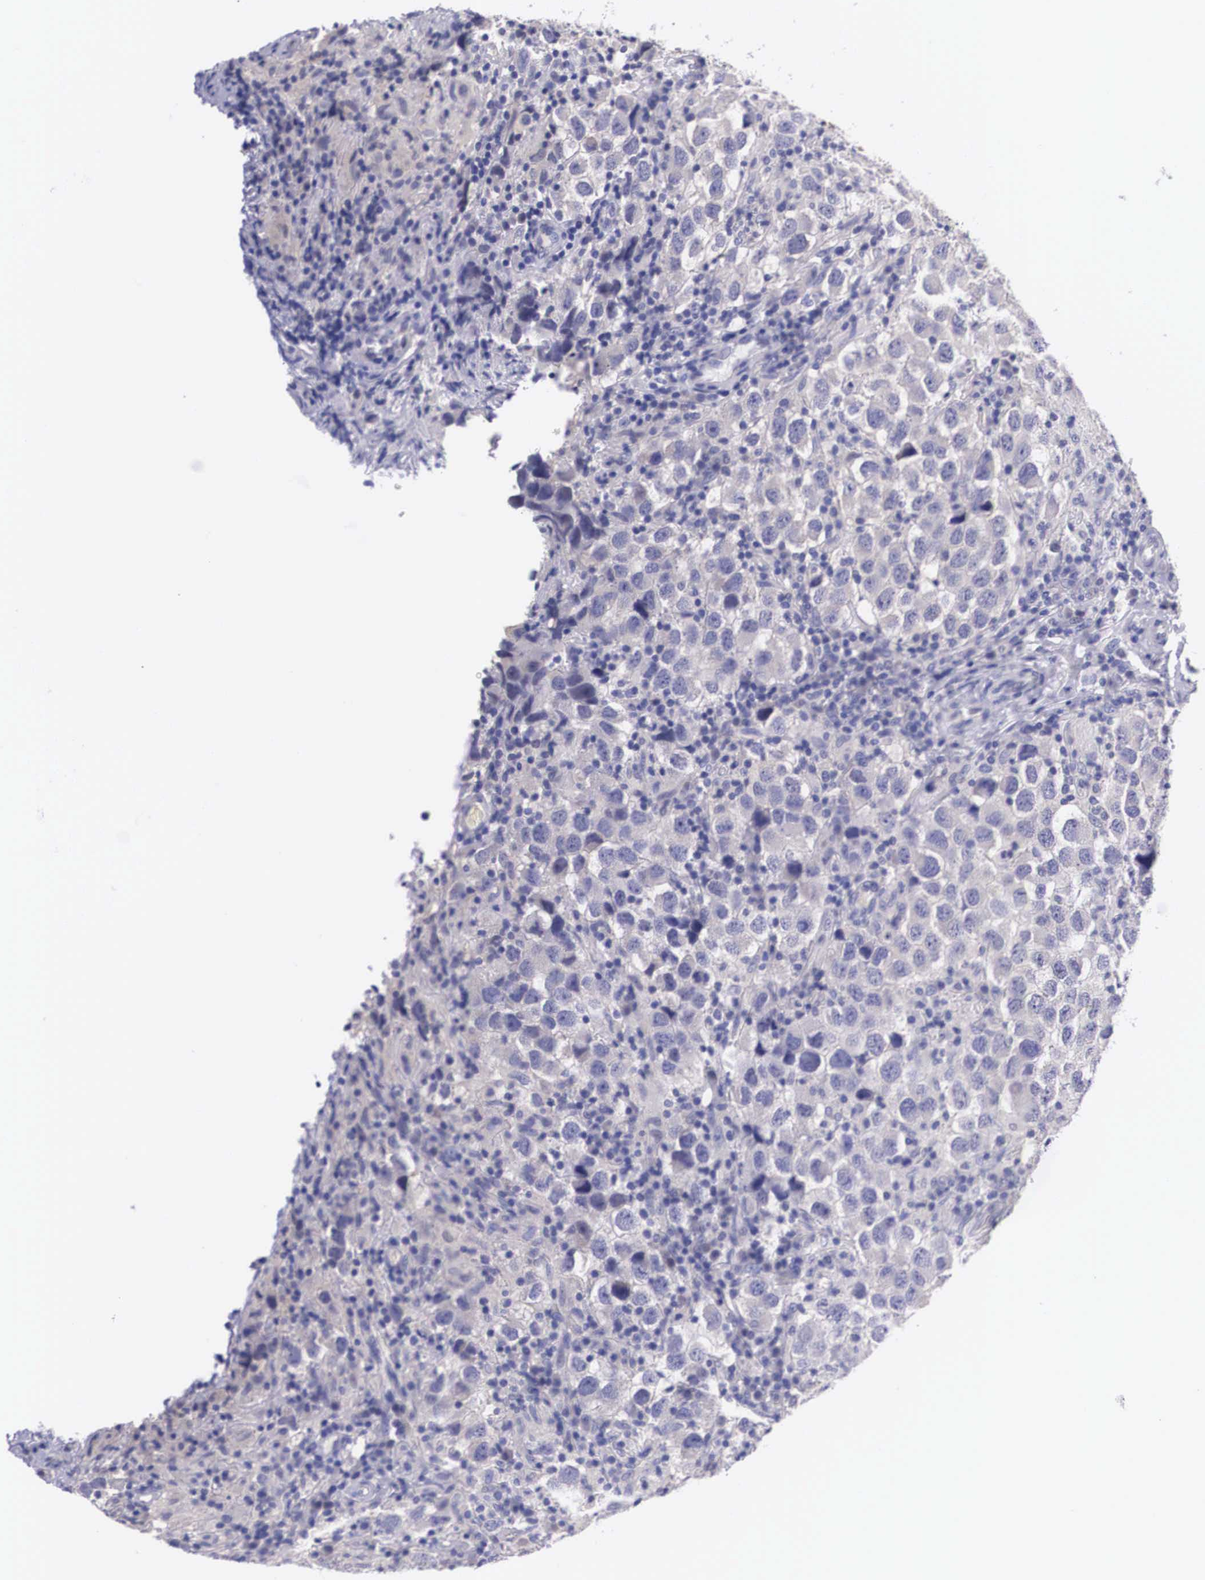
{"staining": {"intensity": "negative", "quantity": "none", "location": "none"}, "tissue": "testis cancer", "cell_type": "Tumor cells", "image_type": "cancer", "snomed": [{"axis": "morphology", "description": "Carcinoma, Embryonal, NOS"}, {"axis": "topography", "description": "Testis"}], "caption": "Immunohistochemical staining of human testis embryonal carcinoma exhibits no significant staining in tumor cells.", "gene": "OTX2", "patient": {"sex": "male", "age": 21}}